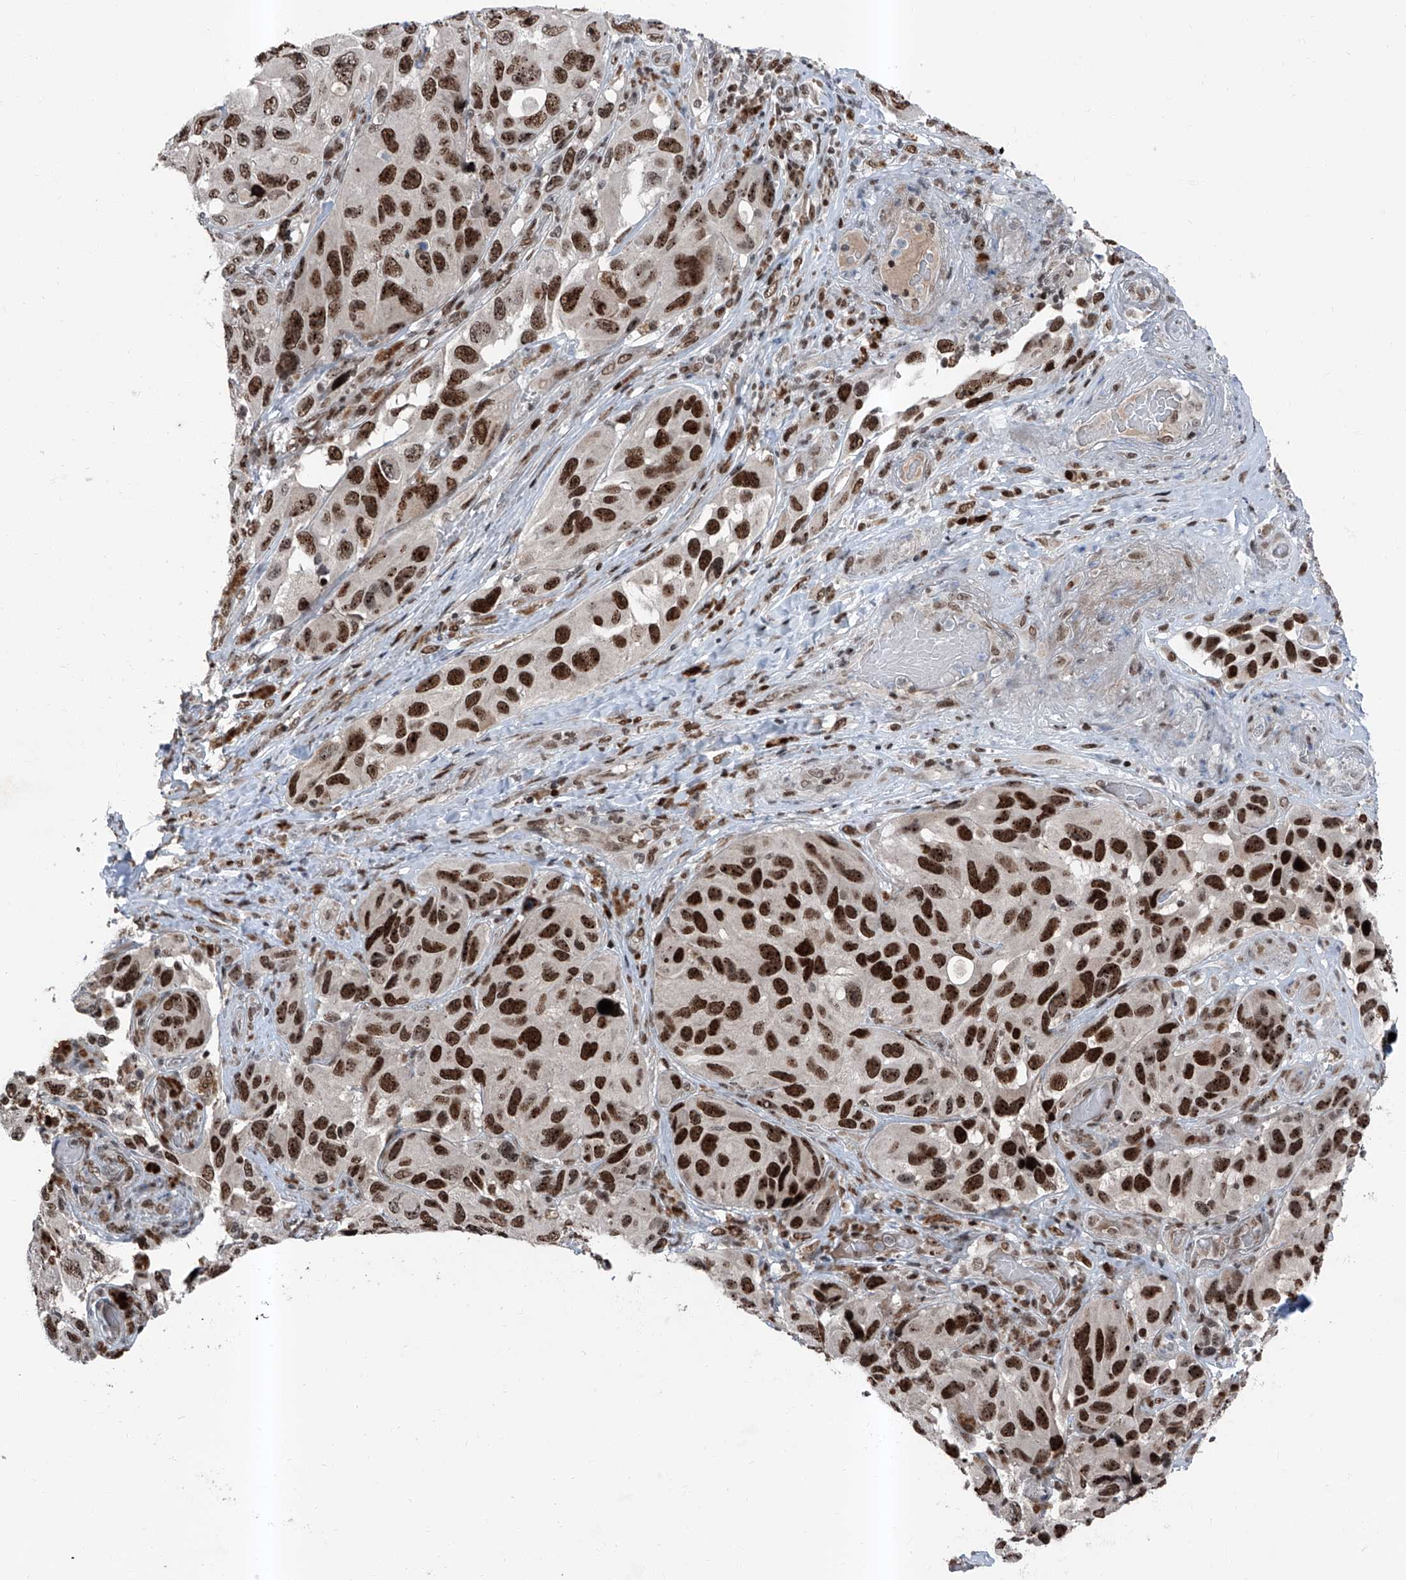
{"staining": {"intensity": "strong", "quantity": ">75%", "location": "nuclear"}, "tissue": "melanoma", "cell_type": "Tumor cells", "image_type": "cancer", "snomed": [{"axis": "morphology", "description": "Malignant melanoma, NOS"}, {"axis": "topography", "description": "Skin"}], "caption": "Strong nuclear positivity for a protein is present in about >75% of tumor cells of malignant melanoma using immunohistochemistry (IHC).", "gene": "BMI1", "patient": {"sex": "female", "age": 73}}